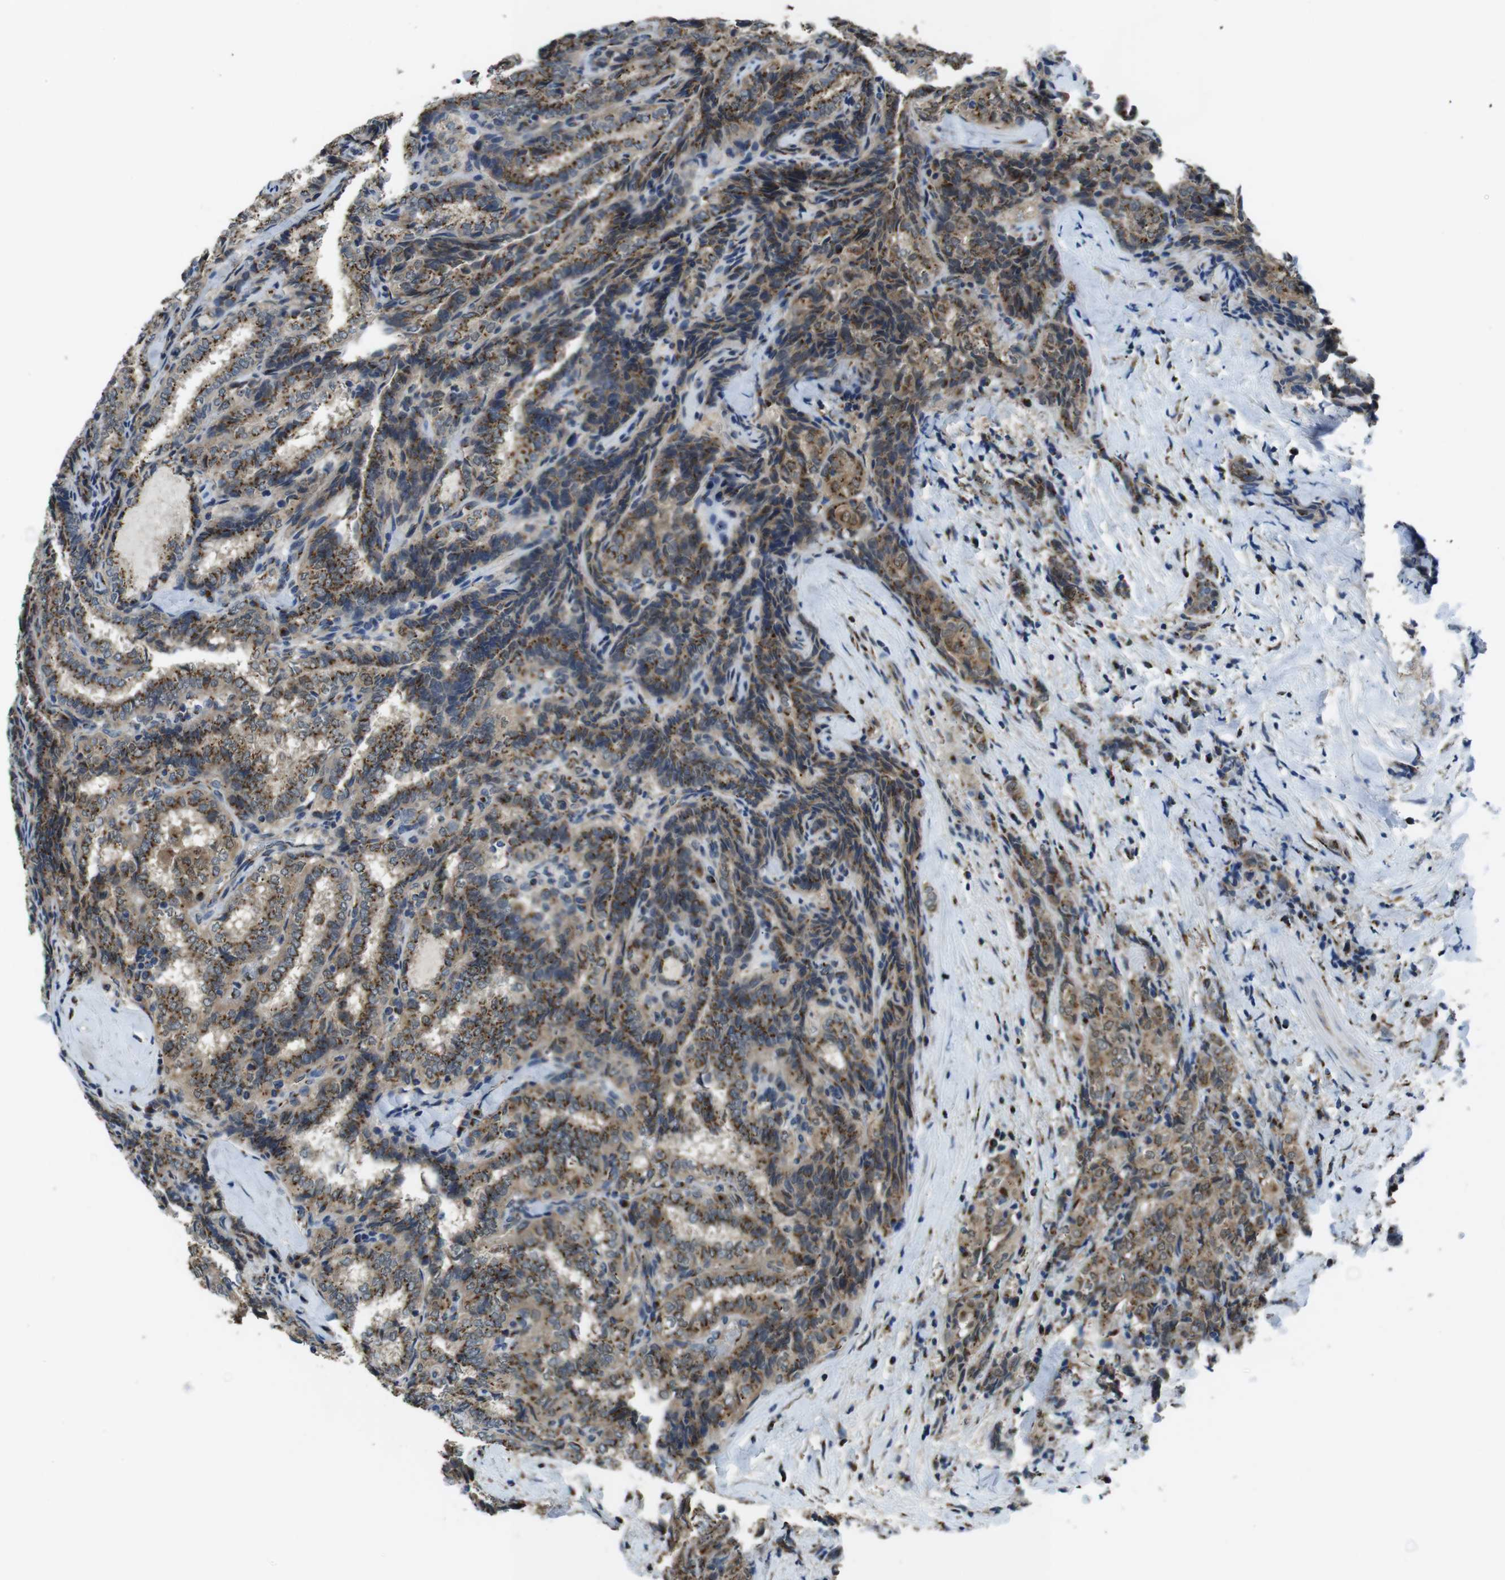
{"staining": {"intensity": "moderate", "quantity": ">75%", "location": "cytoplasmic/membranous"}, "tissue": "thyroid cancer", "cell_type": "Tumor cells", "image_type": "cancer", "snomed": [{"axis": "morphology", "description": "Normal tissue, NOS"}, {"axis": "morphology", "description": "Papillary adenocarcinoma, NOS"}, {"axis": "topography", "description": "Thyroid gland"}], "caption": "Immunohistochemical staining of papillary adenocarcinoma (thyroid) shows moderate cytoplasmic/membranous protein staining in approximately >75% of tumor cells.", "gene": "RAB6A", "patient": {"sex": "female", "age": 30}}